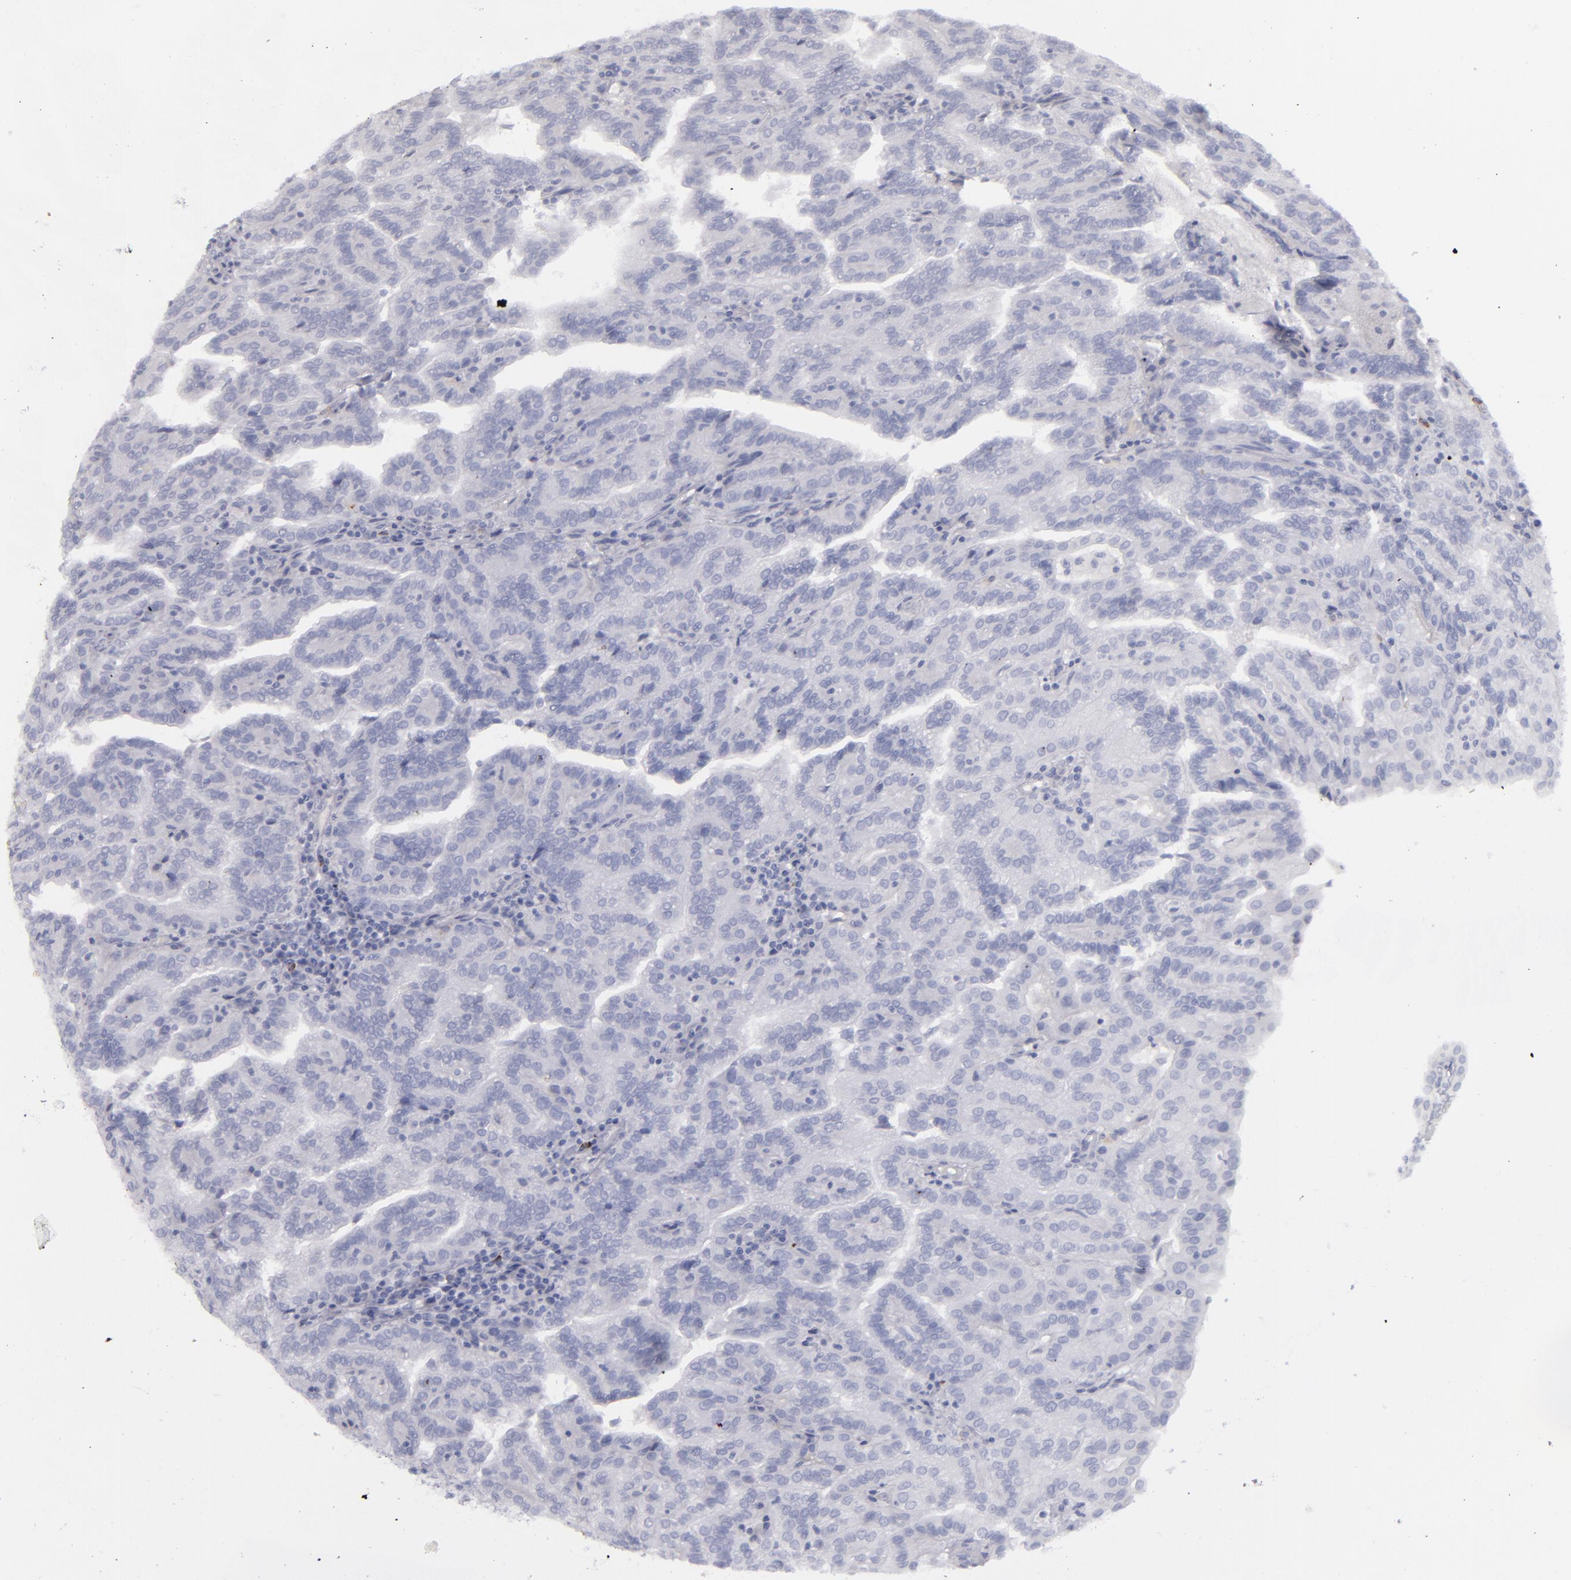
{"staining": {"intensity": "negative", "quantity": "none", "location": "none"}, "tissue": "renal cancer", "cell_type": "Tumor cells", "image_type": "cancer", "snomed": [{"axis": "morphology", "description": "Adenocarcinoma, NOS"}, {"axis": "topography", "description": "Kidney"}], "caption": "IHC of adenocarcinoma (renal) demonstrates no positivity in tumor cells.", "gene": "CD22", "patient": {"sex": "male", "age": 61}}